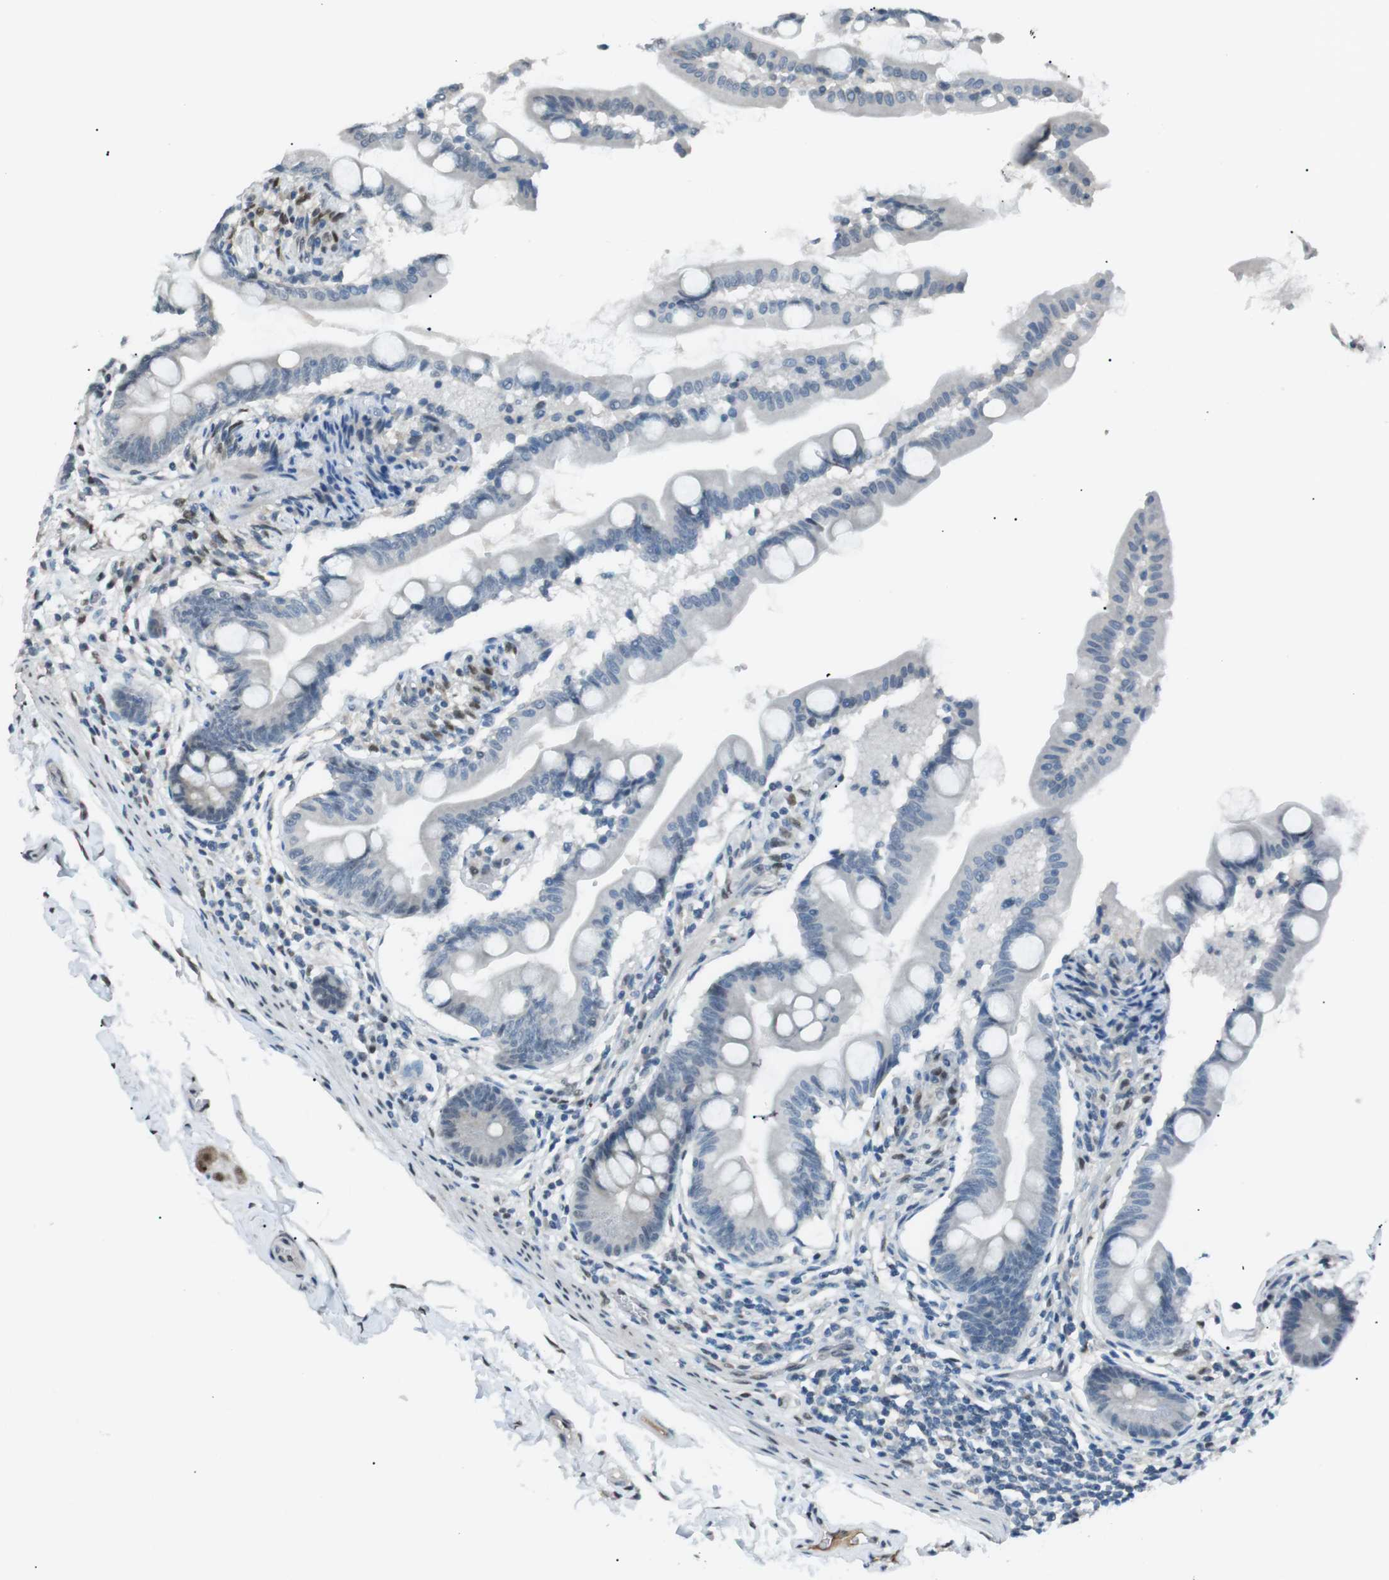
{"staining": {"intensity": "negative", "quantity": "none", "location": "none"}, "tissue": "small intestine", "cell_type": "Glandular cells", "image_type": "normal", "snomed": [{"axis": "morphology", "description": "Normal tissue, NOS"}, {"axis": "topography", "description": "Small intestine"}], "caption": "A high-resolution image shows immunohistochemistry staining of benign small intestine, which exhibits no significant positivity in glandular cells. (Stains: DAB (3,3'-diaminobenzidine) immunohistochemistry with hematoxylin counter stain, Microscopy: brightfield microscopy at high magnification).", "gene": "SRPK2", "patient": {"sex": "female", "age": 56}}